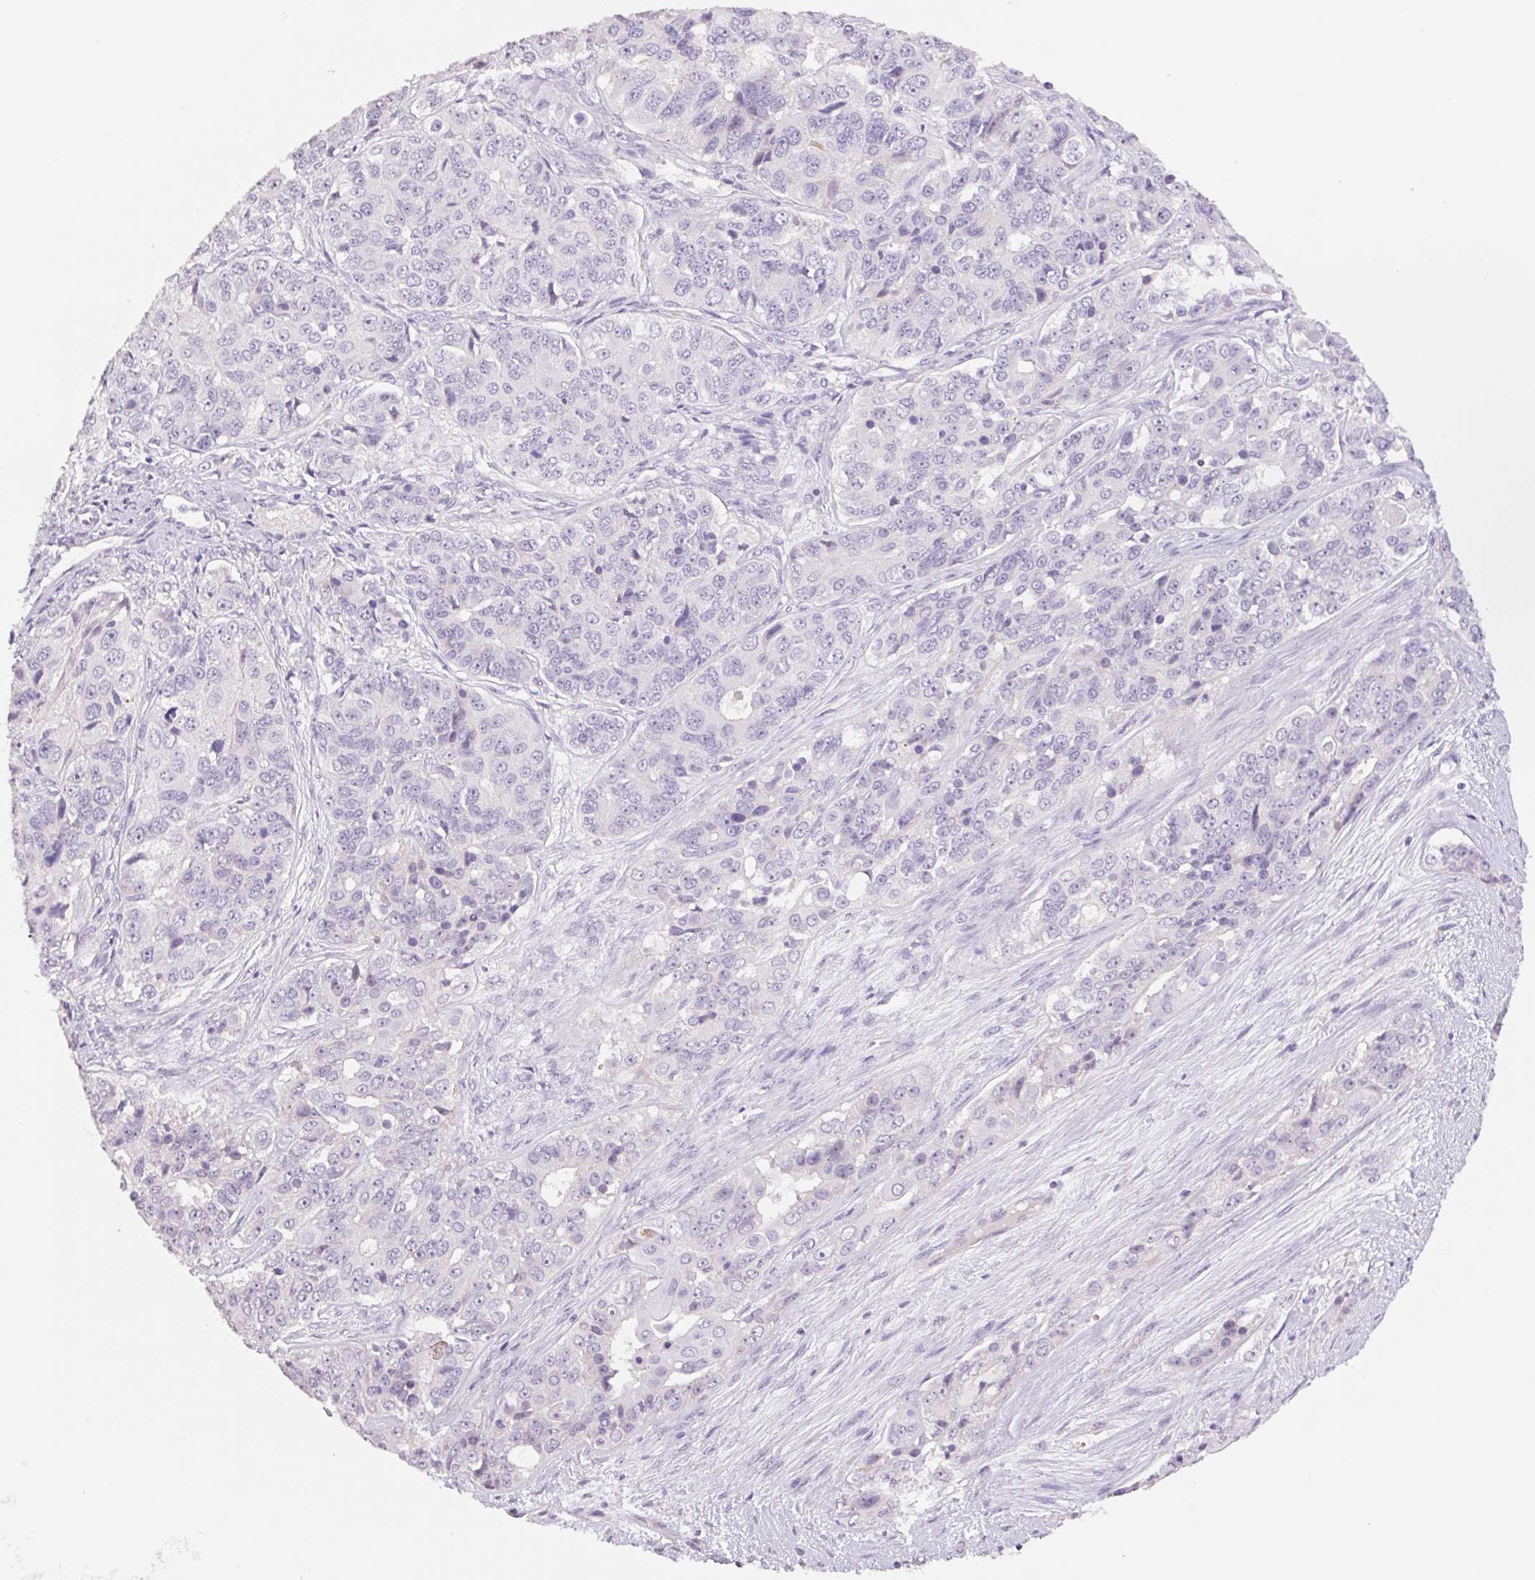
{"staining": {"intensity": "negative", "quantity": "none", "location": "none"}, "tissue": "ovarian cancer", "cell_type": "Tumor cells", "image_type": "cancer", "snomed": [{"axis": "morphology", "description": "Carcinoma, endometroid"}, {"axis": "topography", "description": "Ovary"}], "caption": "Tumor cells show no significant expression in ovarian endometroid carcinoma.", "gene": "HCRTR2", "patient": {"sex": "female", "age": 51}}